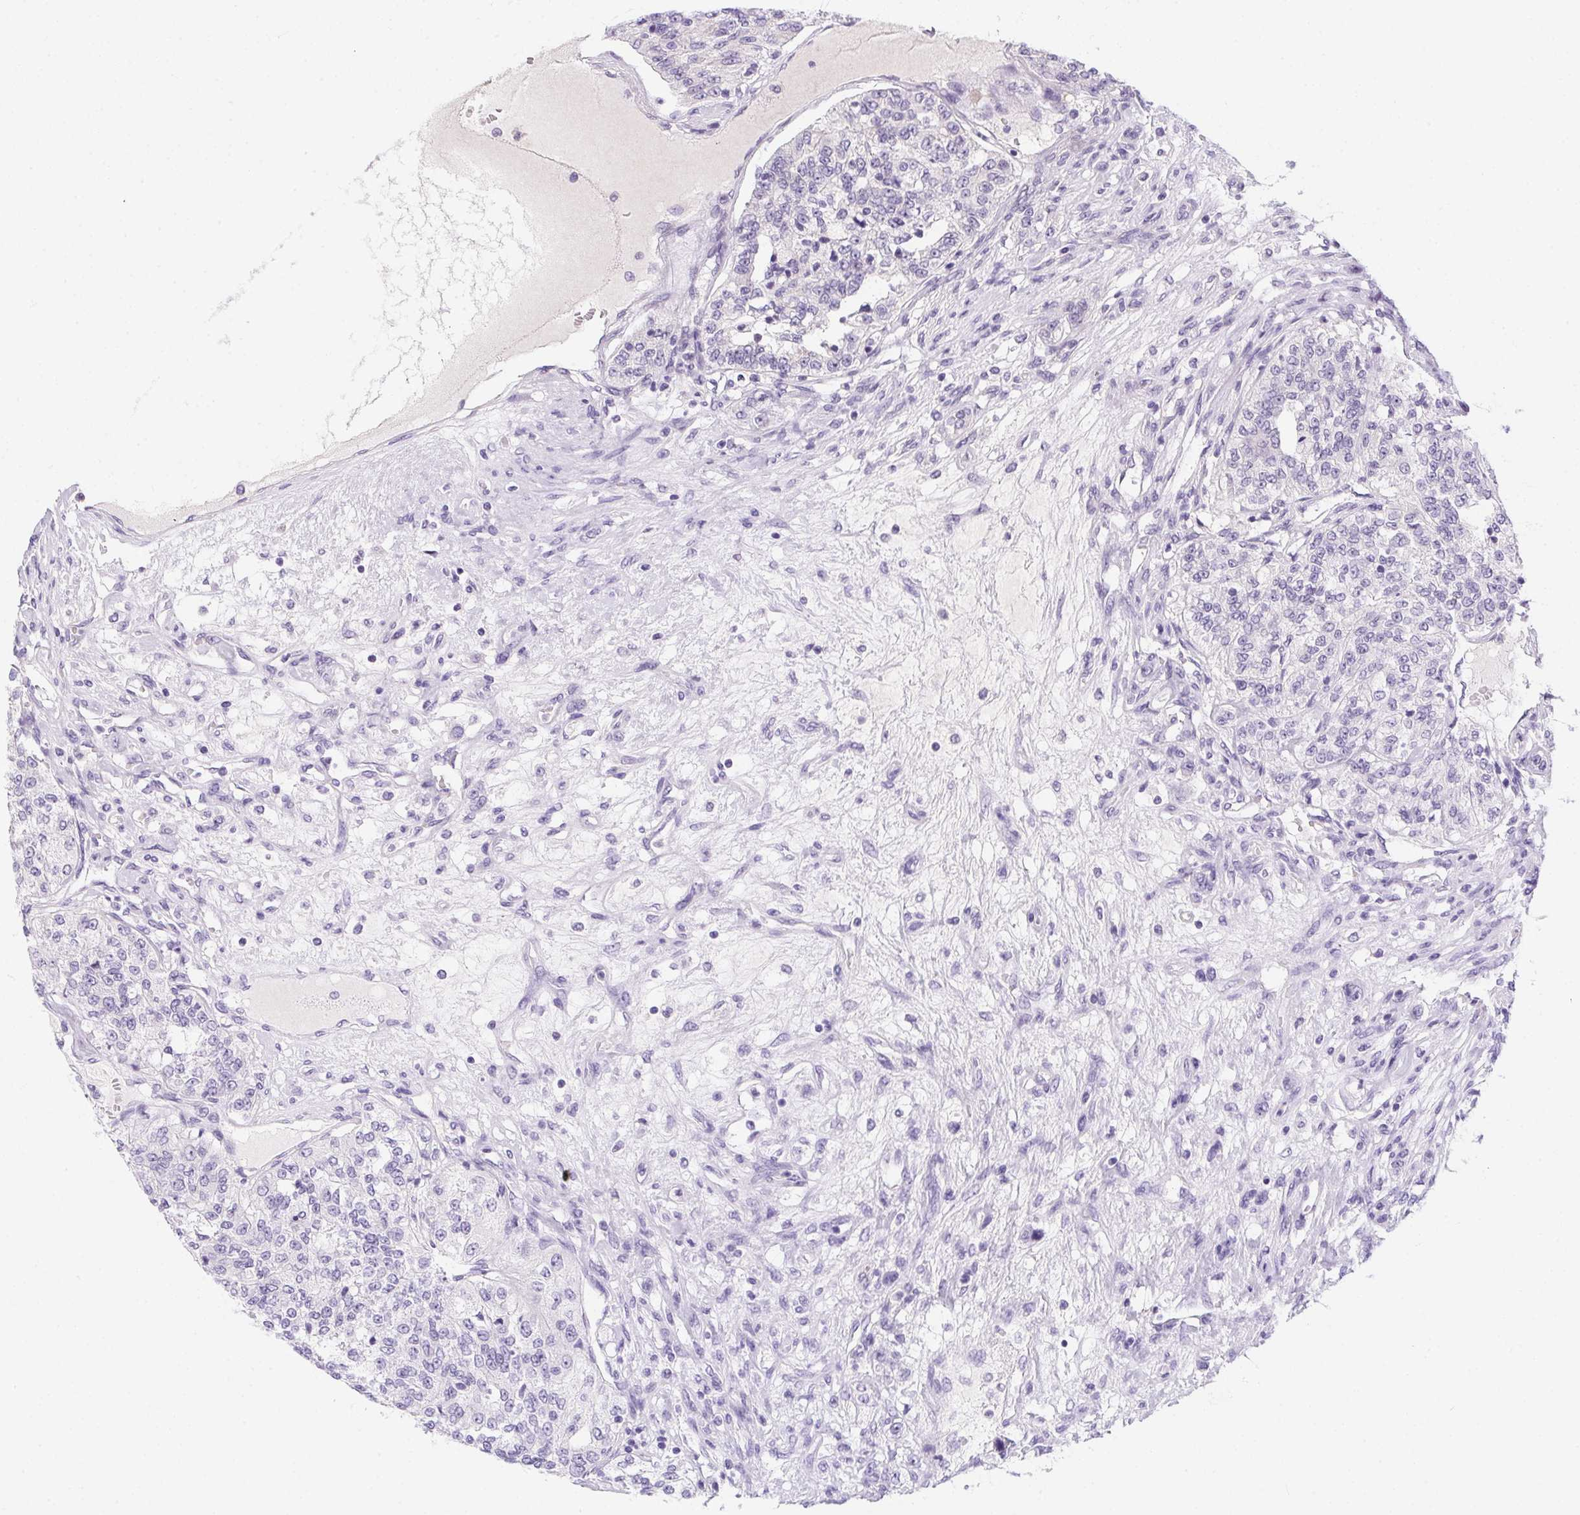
{"staining": {"intensity": "negative", "quantity": "none", "location": "none"}, "tissue": "renal cancer", "cell_type": "Tumor cells", "image_type": "cancer", "snomed": [{"axis": "morphology", "description": "Adenocarcinoma, NOS"}, {"axis": "topography", "description": "Kidney"}], "caption": "Renal cancer (adenocarcinoma) was stained to show a protein in brown. There is no significant positivity in tumor cells.", "gene": "PRKAA1", "patient": {"sex": "female", "age": 63}}